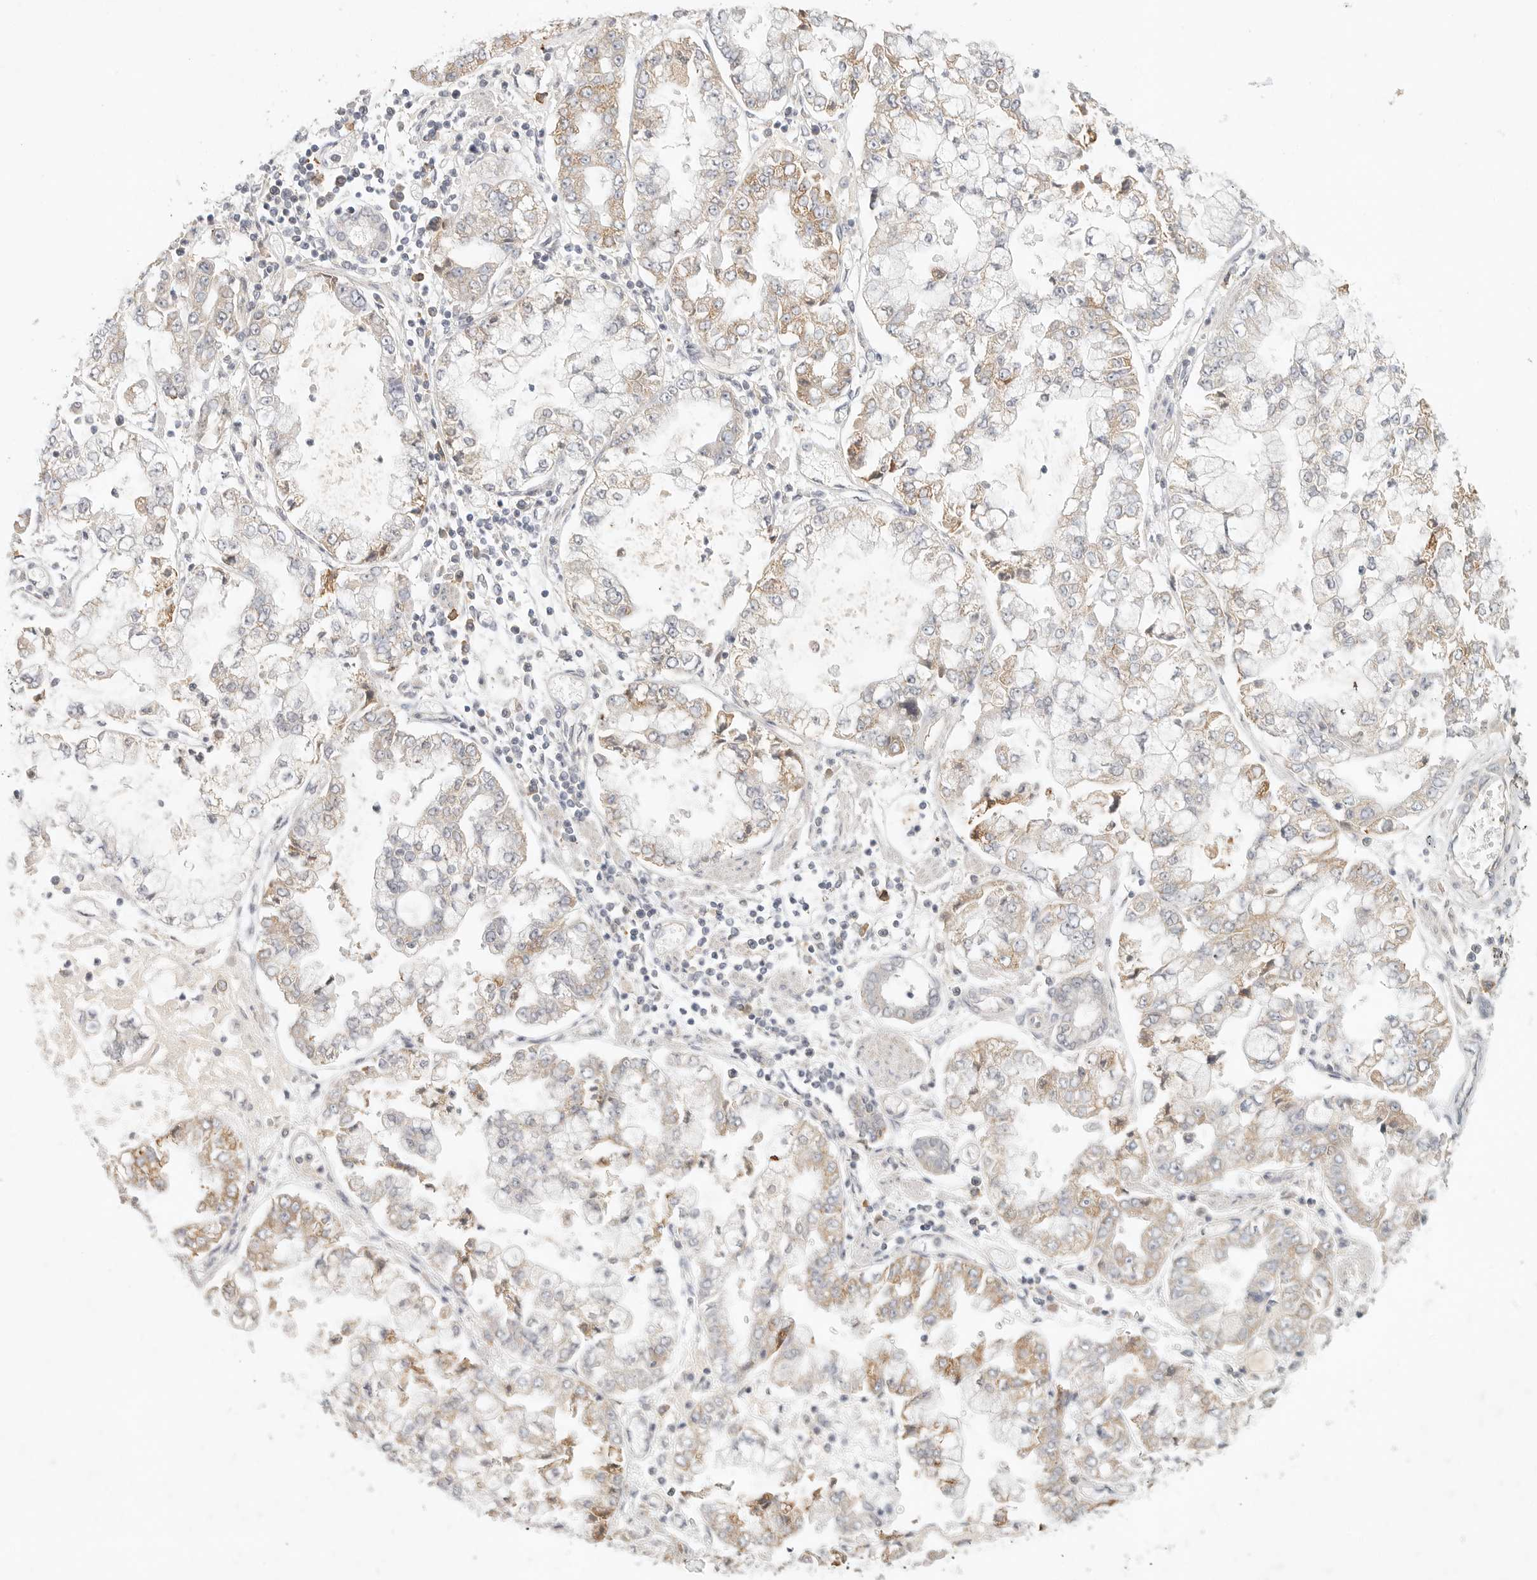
{"staining": {"intensity": "moderate", "quantity": "<25%", "location": "cytoplasmic/membranous"}, "tissue": "stomach cancer", "cell_type": "Tumor cells", "image_type": "cancer", "snomed": [{"axis": "morphology", "description": "Adenocarcinoma, NOS"}, {"axis": "topography", "description": "Stomach"}], "caption": "This is an image of immunohistochemistry staining of stomach adenocarcinoma, which shows moderate expression in the cytoplasmic/membranous of tumor cells.", "gene": "SLC25A36", "patient": {"sex": "male", "age": 76}}